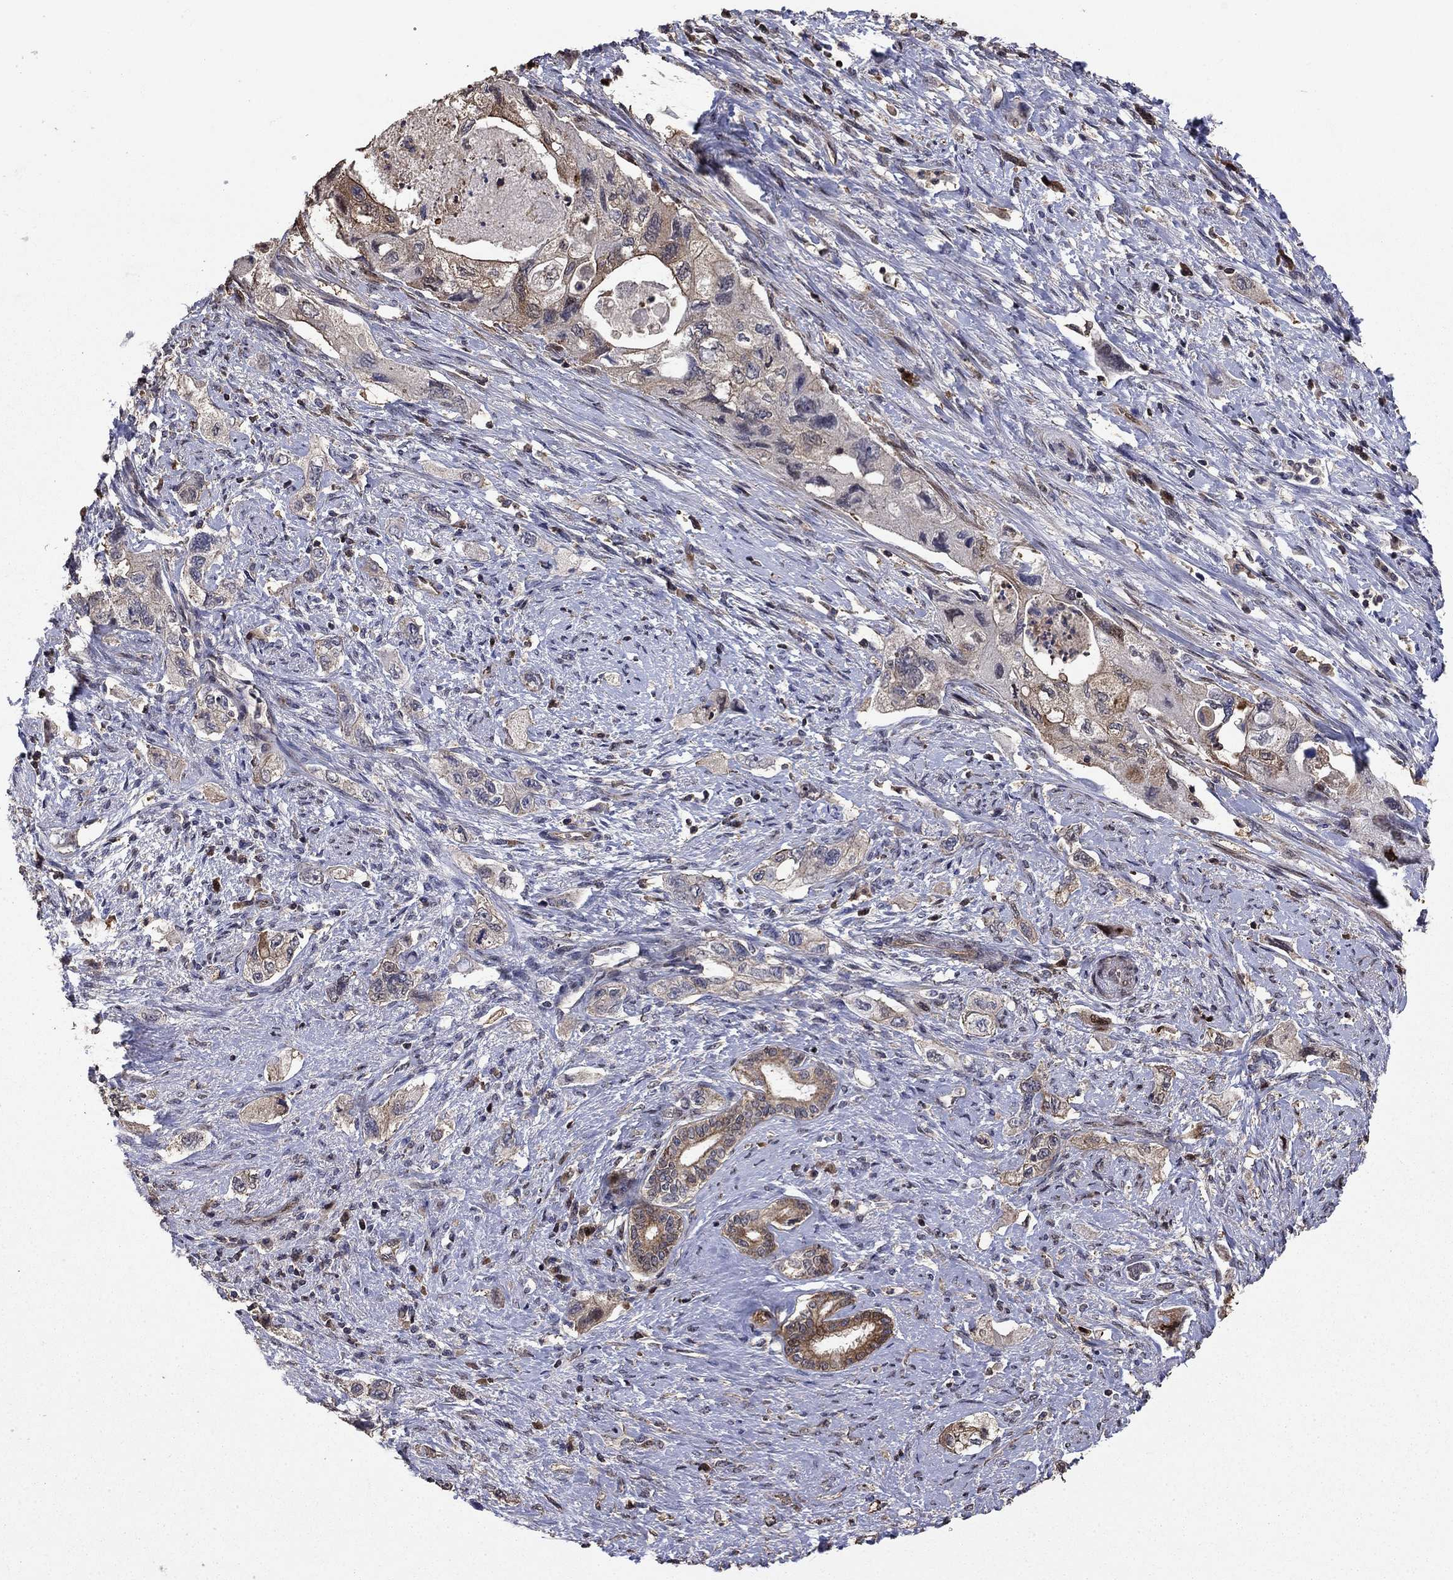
{"staining": {"intensity": "weak", "quantity": "25%-75%", "location": "cytoplasmic/membranous"}, "tissue": "pancreatic cancer", "cell_type": "Tumor cells", "image_type": "cancer", "snomed": [{"axis": "morphology", "description": "Adenocarcinoma, NOS"}, {"axis": "topography", "description": "Pancreas"}], "caption": "Protein expression analysis of human pancreatic cancer (adenocarcinoma) reveals weak cytoplasmic/membranous positivity in about 25%-75% of tumor cells. Nuclei are stained in blue.", "gene": "DVL1", "patient": {"sex": "female", "age": 73}}